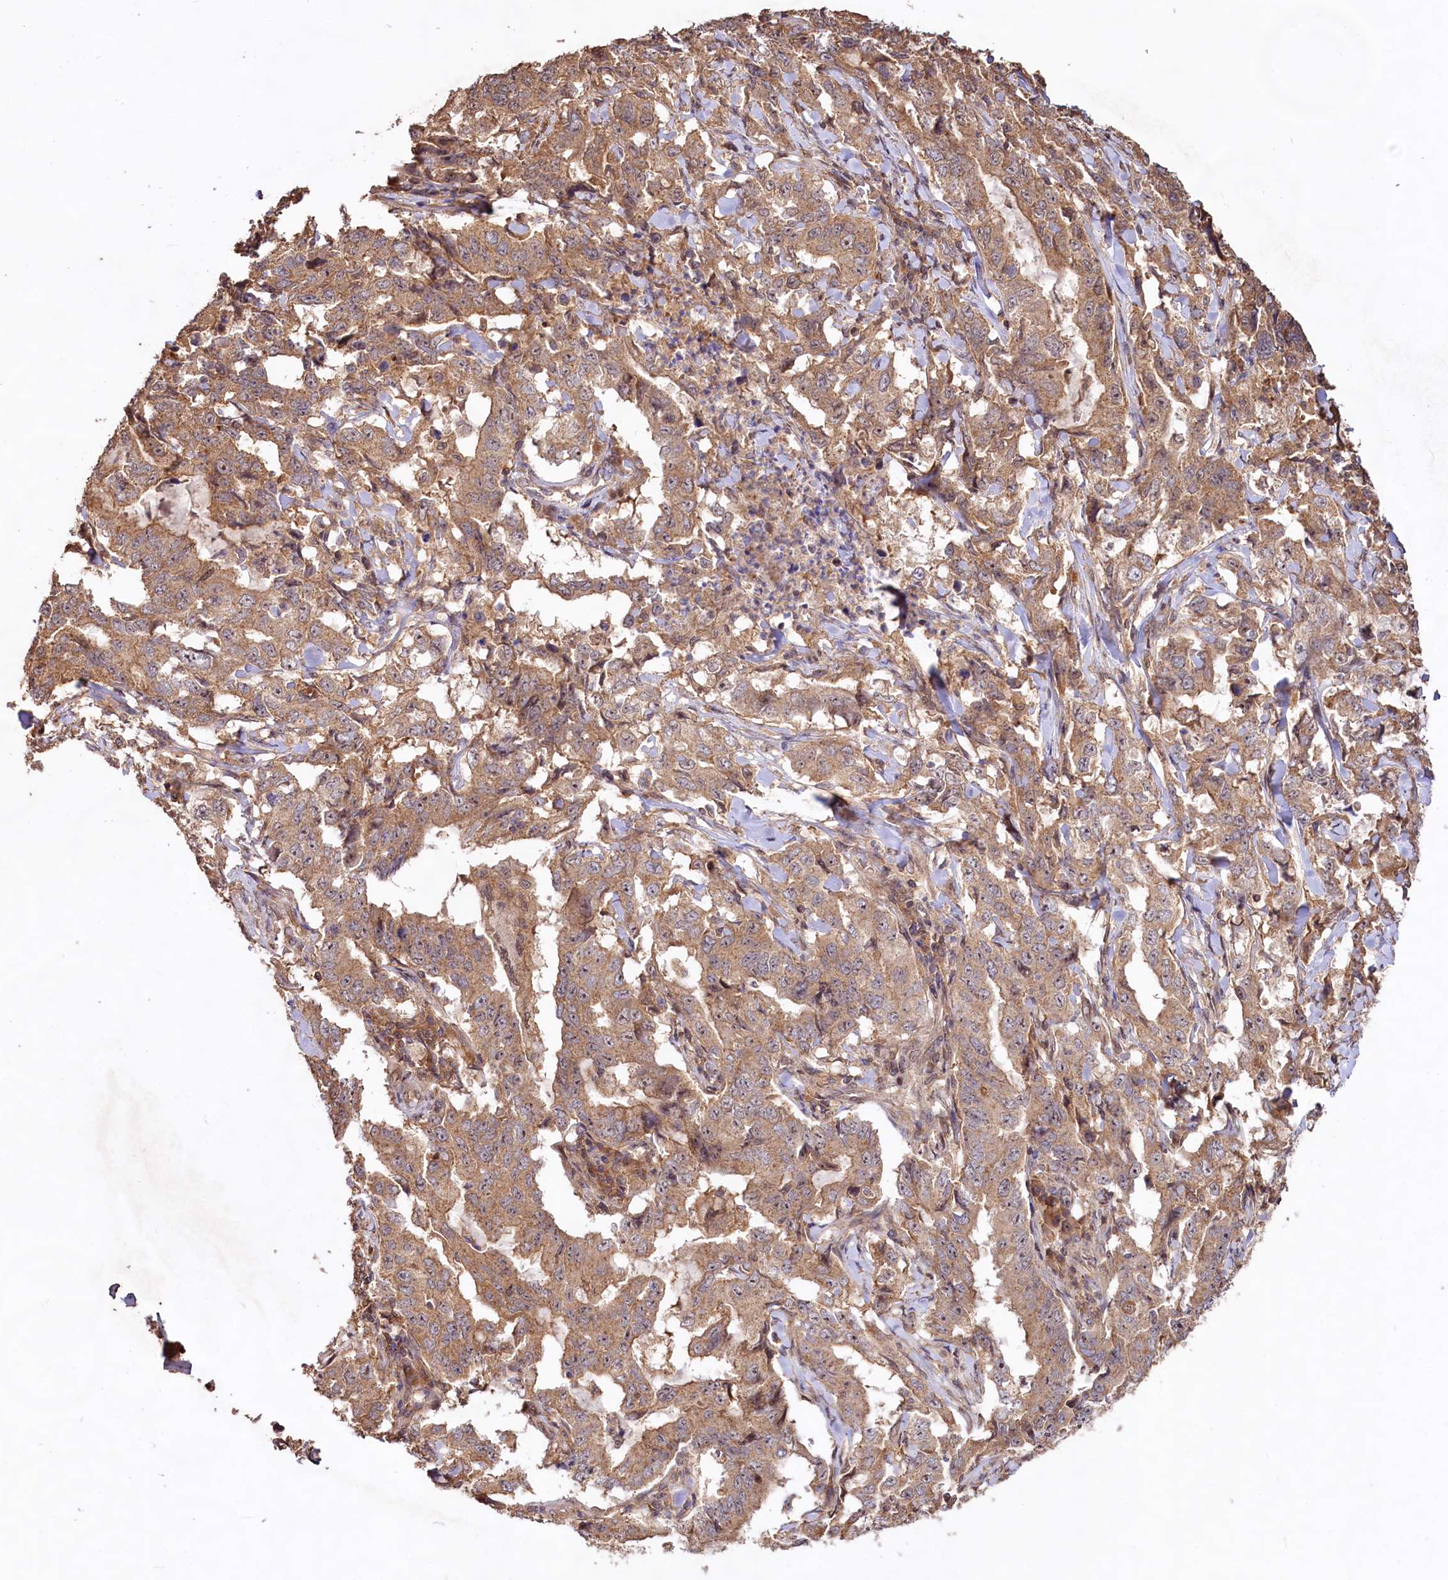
{"staining": {"intensity": "moderate", "quantity": ">75%", "location": "cytoplasmic/membranous,nuclear"}, "tissue": "lung cancer", "cell_type": "Tumor cells", "image_type": "cancer", "snomed": [{"axis": "morphology", "description": "Adenocarcinoma, NOS"}, {"axis": "topography", "description": "Lung"}], "caption": "Immunohistochemistry micrograph of neoplastic tissue: human lung cancer (adenocarcinoma) stained using immunohistochemistry demonstrates medium levels of moderate protein expression localized specifically in the cytoplasmic/membranous and nuclear of tumor cells, appearing as a cytoplasmic/membranous and nuclear brown color.", "gene": "RRP8", "patient": {"sex": "female", "age": 51}}